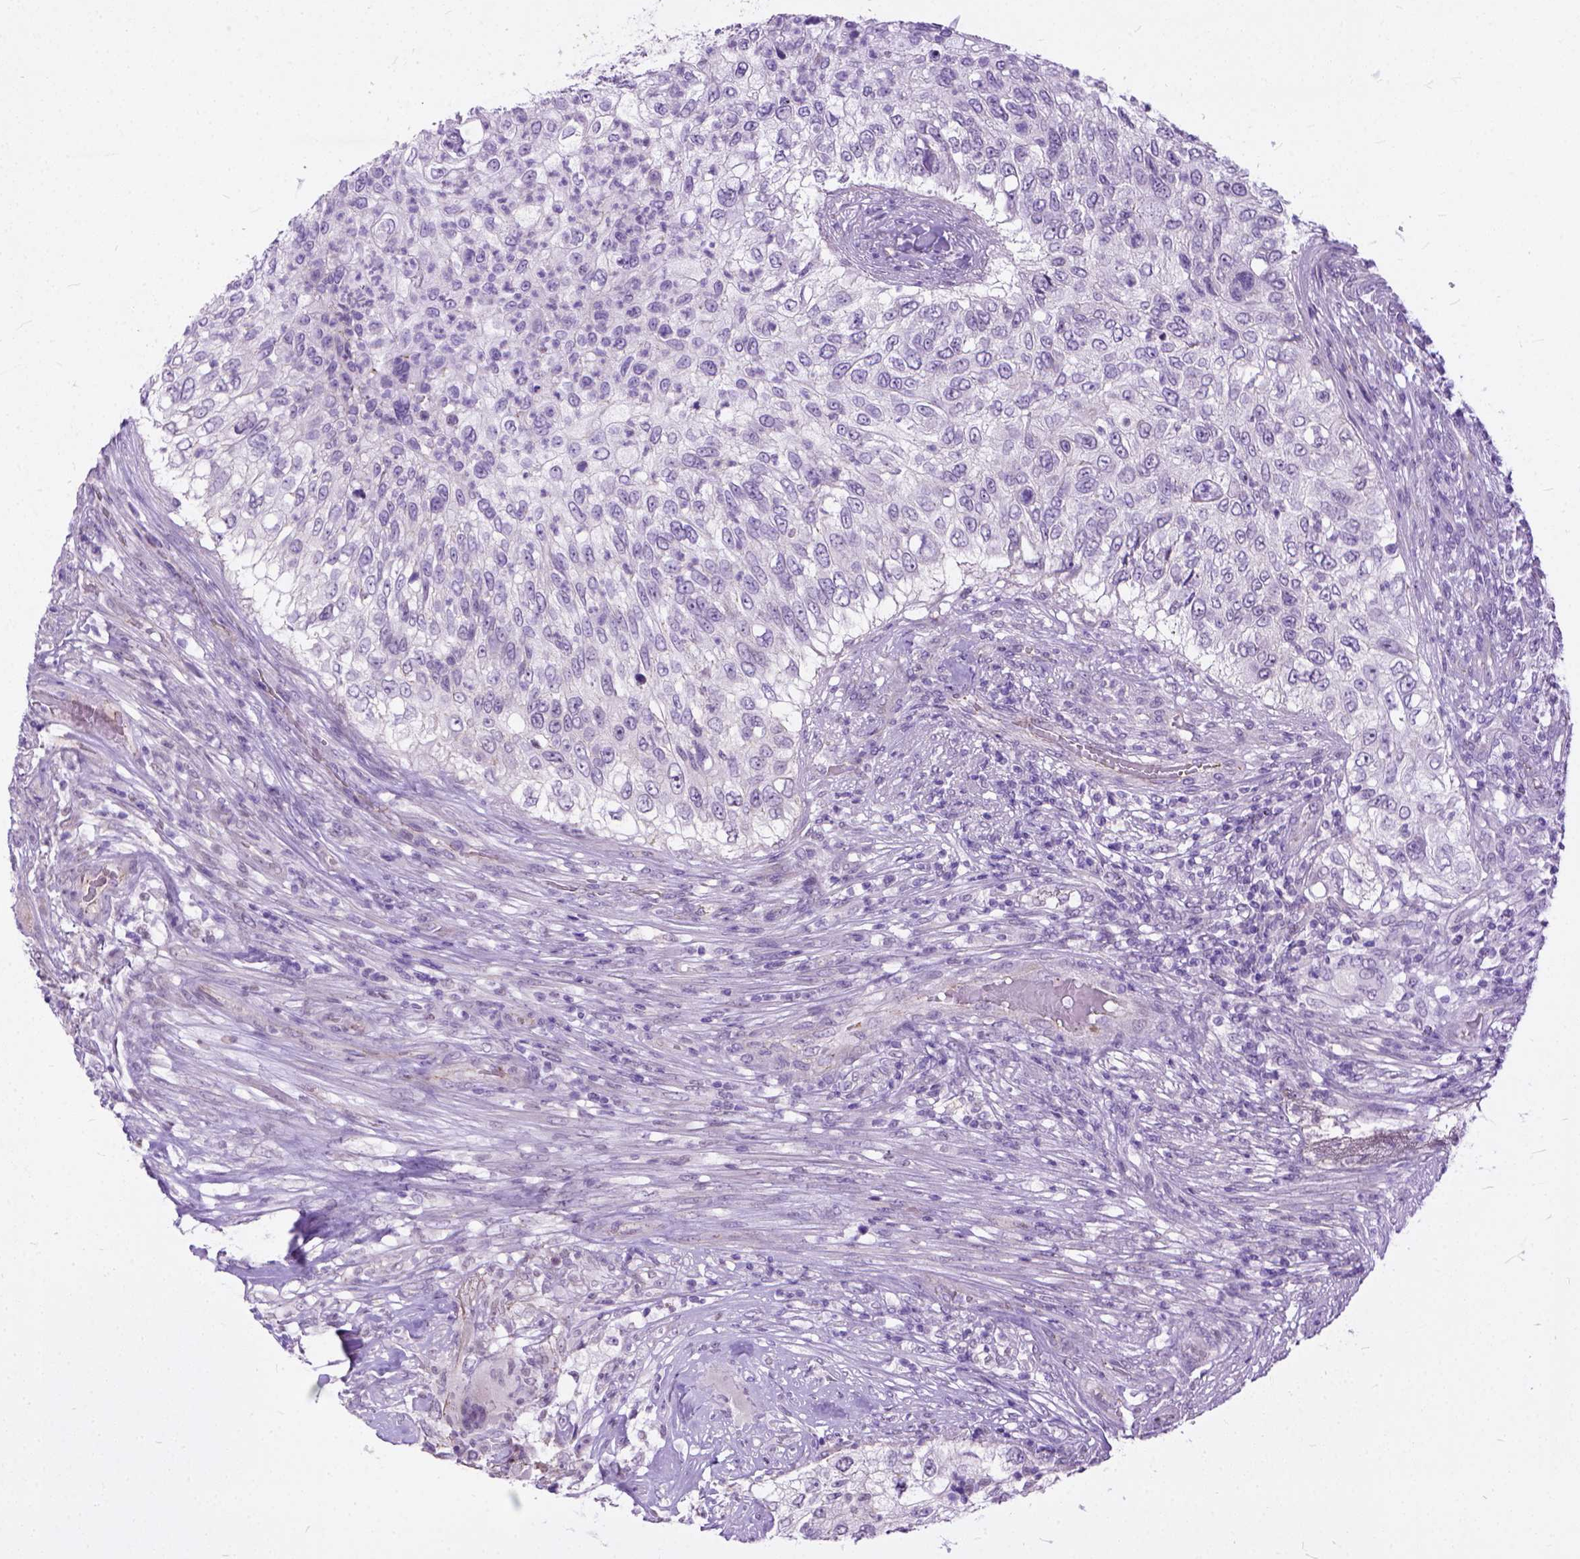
{"staining": {"intensity": "negative", "quantity": "none", "location": "none"}, "tissue": "urothelial cancer", "cell_type": "Tumor cells", "image_type": "cancer", "snomed": [{"axis": "morphology", "description": "Urothelial carcinoma, High grade"}, {"axis": "topography", "description": "Urinary bladder"}], "caption": "High power microscopy photomicrograph of an immunohistochemistry image of urothelial cancer, revealing no significant expression in tumor cells.", "gene": "ADGRF1", "patient": {"sex": "female", "age": 60}}